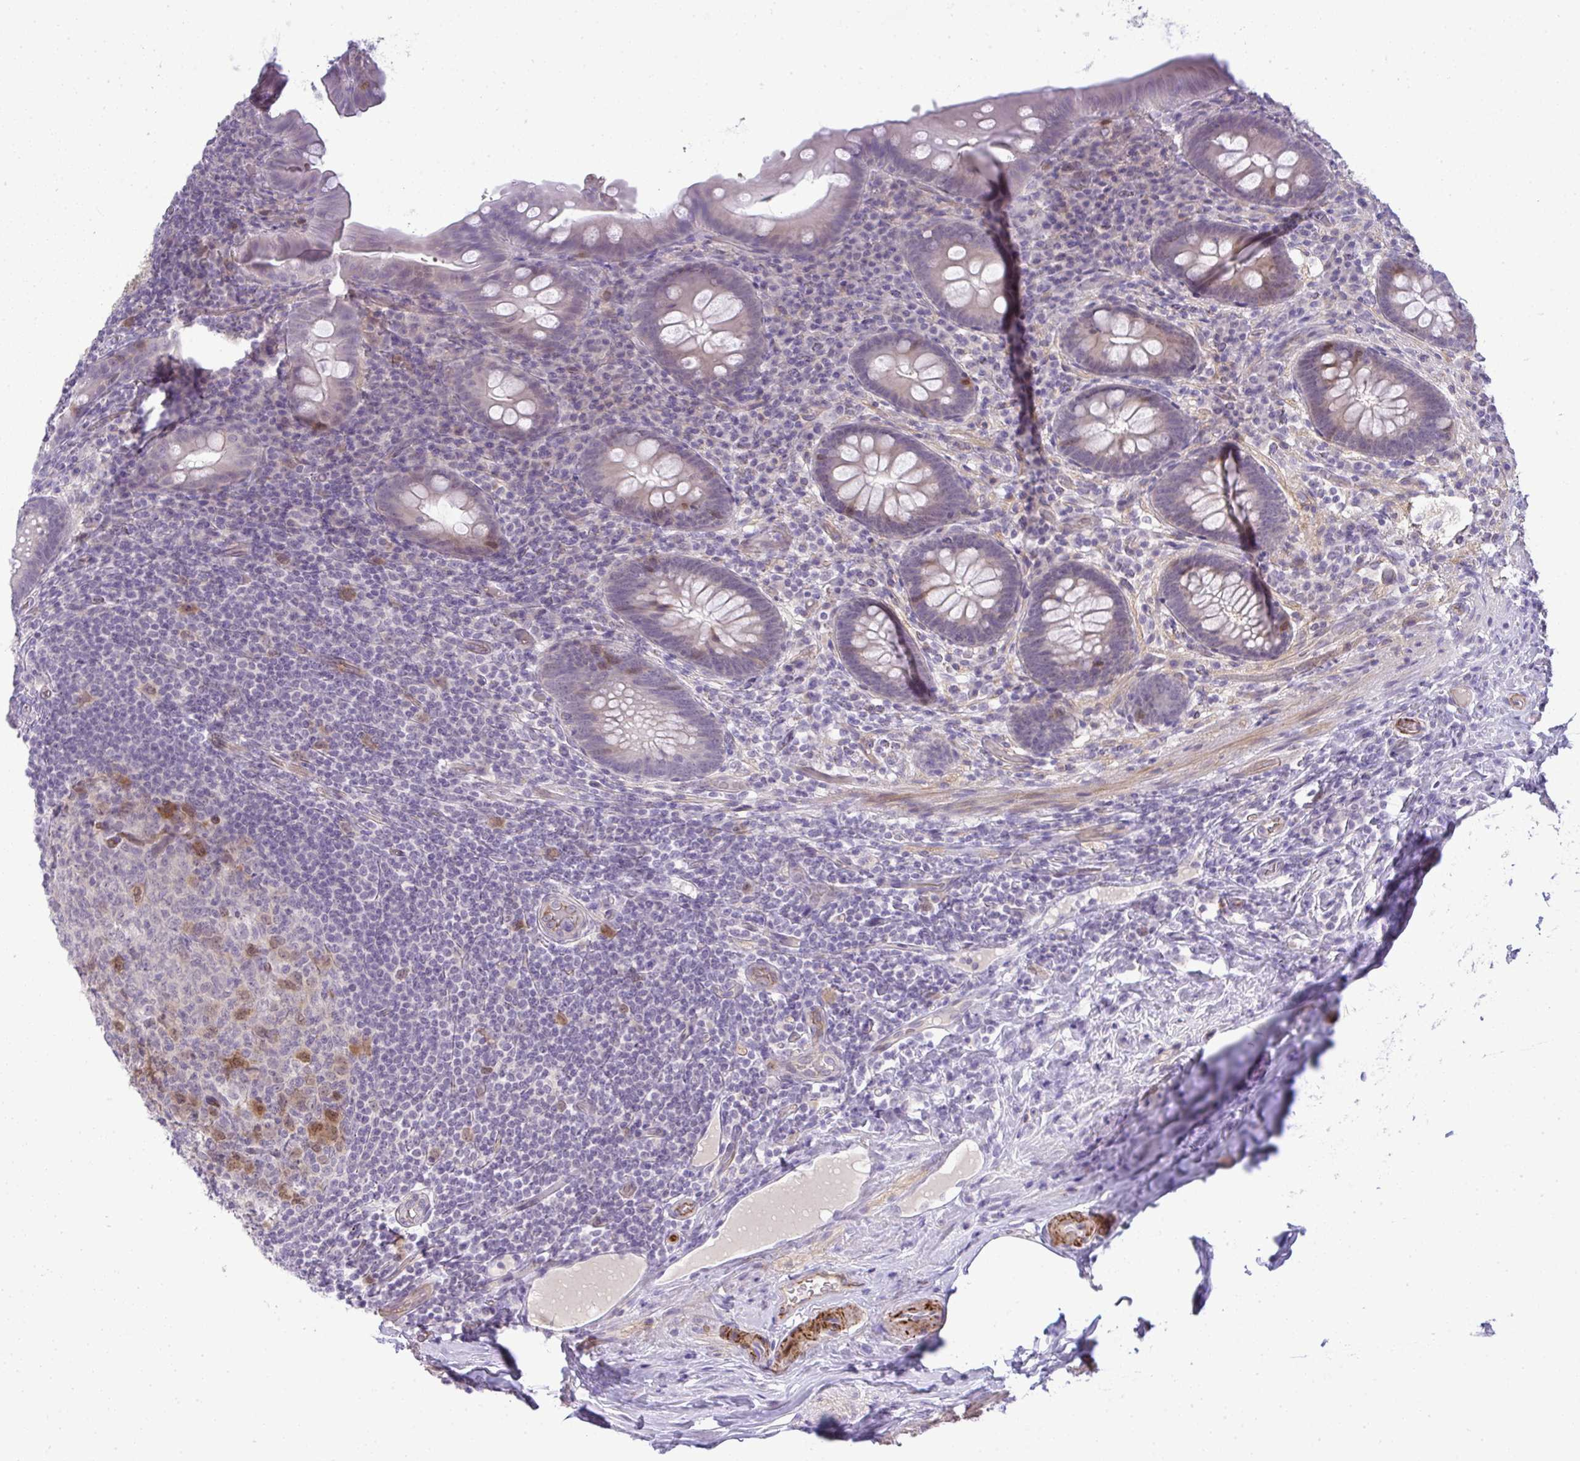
{"staining": {"intensity": "weak", "quantity": "<25%", "location": "cytoplasmic/membranous"}, "tissue": "appendix", "cell_type": "Glandular cells", "image_type": "normal", "snomed": [{"axis": "morphology", "description": "Normal tissue, NOS"}, {"axis": "topography", "description": "Appendix"}], "caption": "The histopathology image reveals no significant positivity in glandular cells of appendix. (DAB immunohistochemistry (IHC), high magnification).", "gene": "UBE2S", "patient": {"sex": "male", "age": 71}}